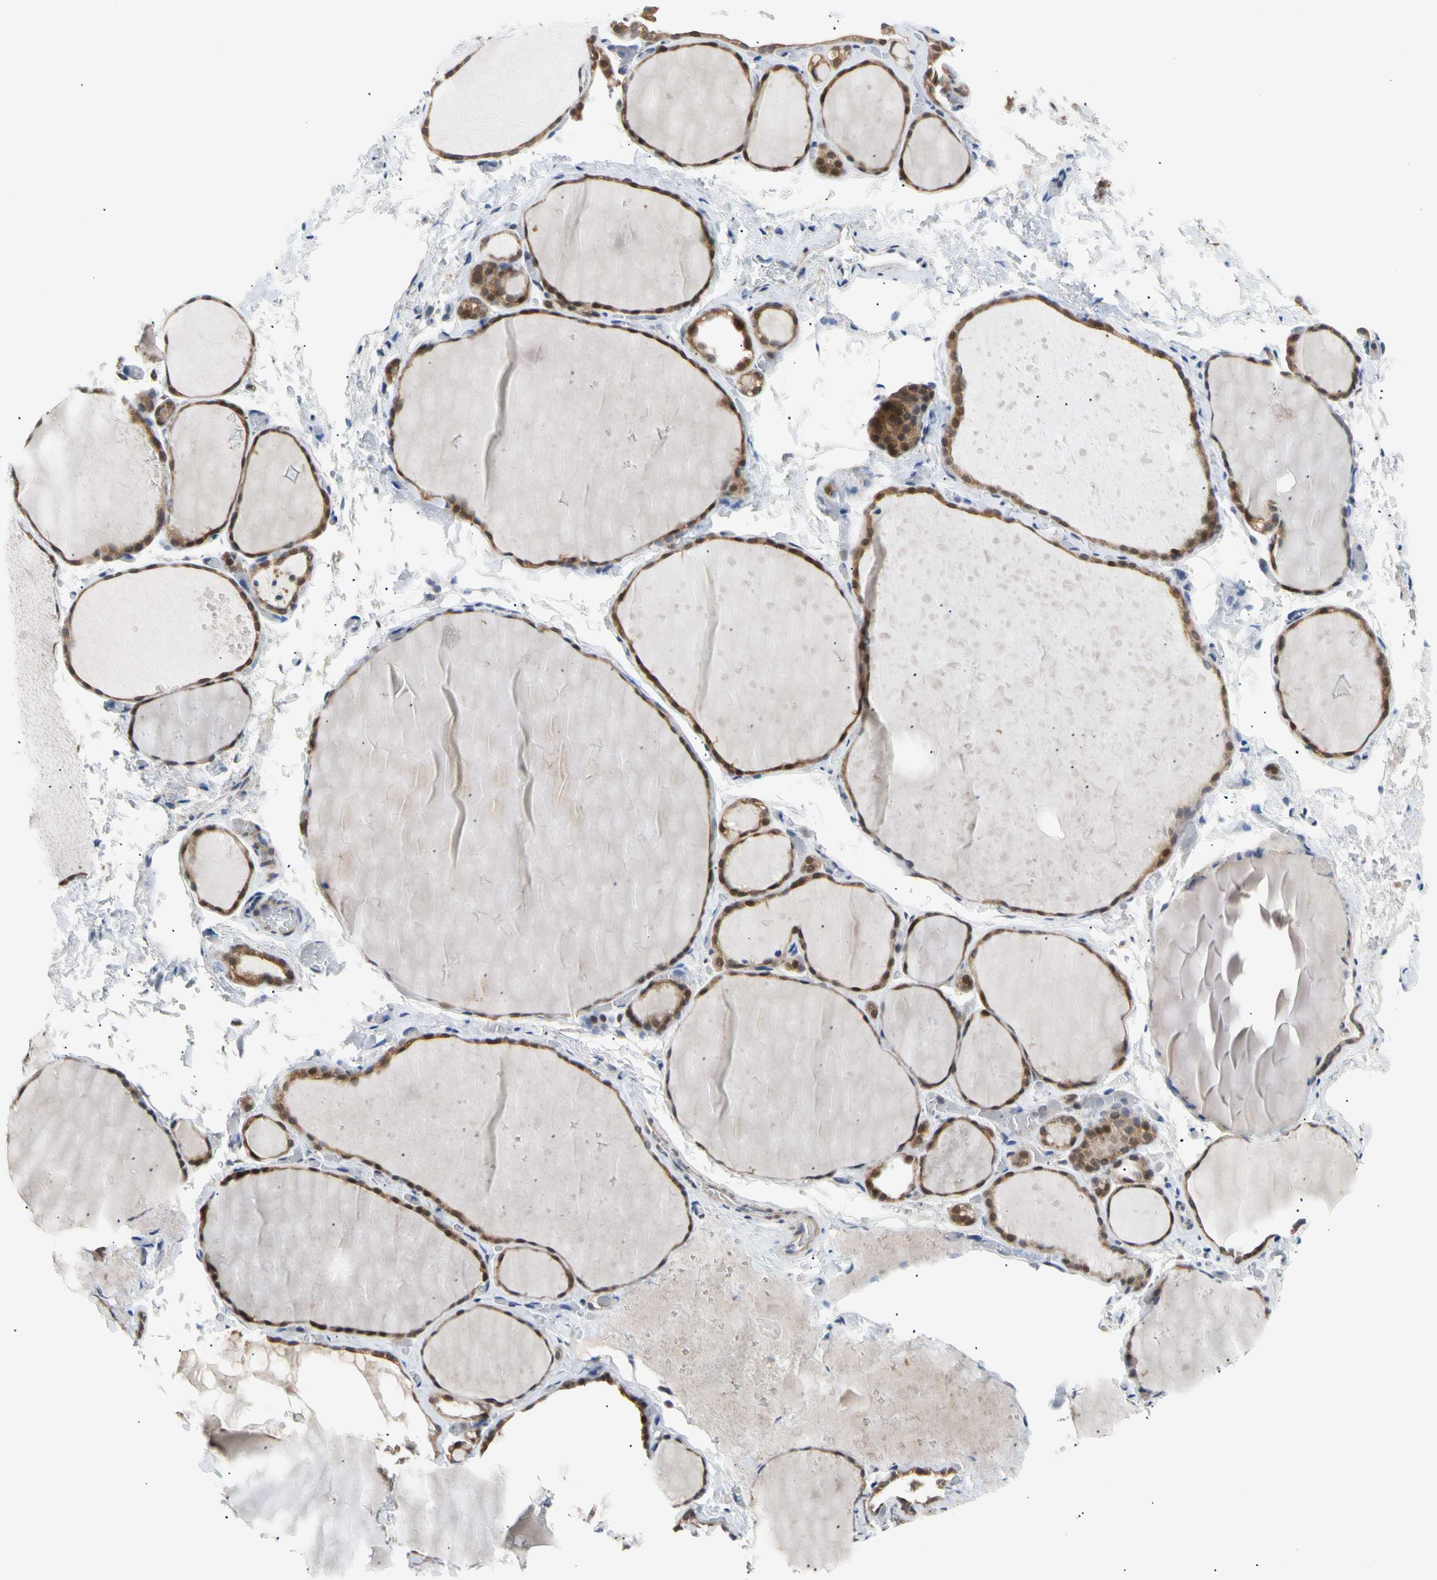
{"staining": {"intensity": "moderate", "quantity": "25%-75%", "location": "cytoplasmic/membranous,nuclear"}, "tissue": "thyroid gland", "cell_type": "Glandular cells", "image_type": "normal", "snomed": [{"axis": "morphology", "description": "Normal tissue, NOS"}, {"axis": "topography", "description": "Thyroid gland"}], "caption": "Benign thyroid gland demonstrates moderate cytoplasmic/membranous,nuclear expression in approximately 25%-75% of glandular cells, visualized by immunohistochemistry. Immunohistochemistry (ihc) stains the protein in brown and the nuclei are stained blue.", "gene": "SEC23B", "patient": {"sex": "male", "age": 76}}